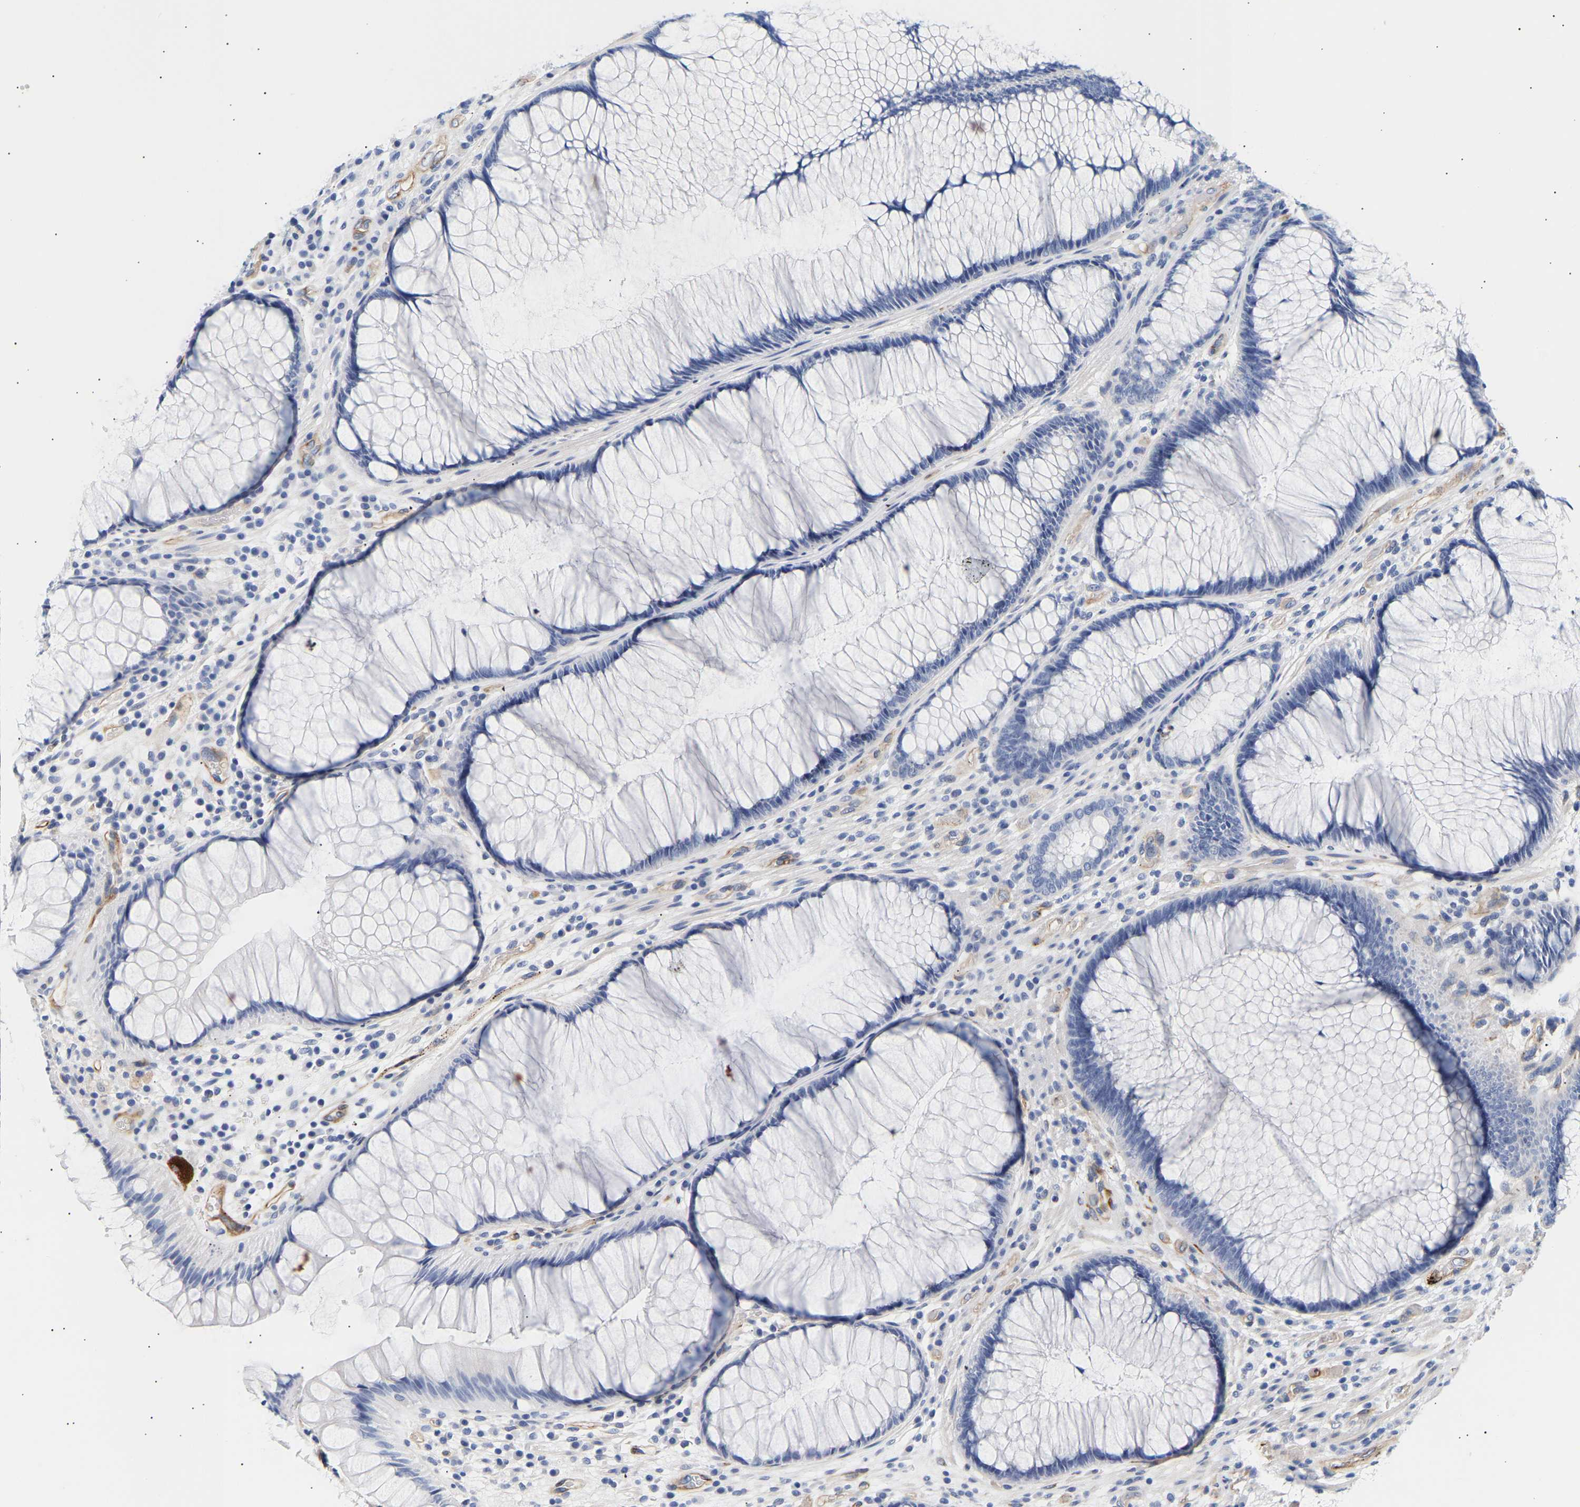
{"staining": {"intensity": "negative", "quantity": "none", "location": "none"}, "tissue": "rectum", "cell_type": "Glandular cells", "image_type": "normal", "snomed": [{"axis": "morphology", "description": "Normal tissue, NOS"}, {"axis": "topography", "description": "Rectum"}], "caption": "Immunohistochemical staining of benign human rectum shows no significant positivity in glandular cells.", "gene": "IGFBP7", "patient": {"sex": "male", "age": 51}}